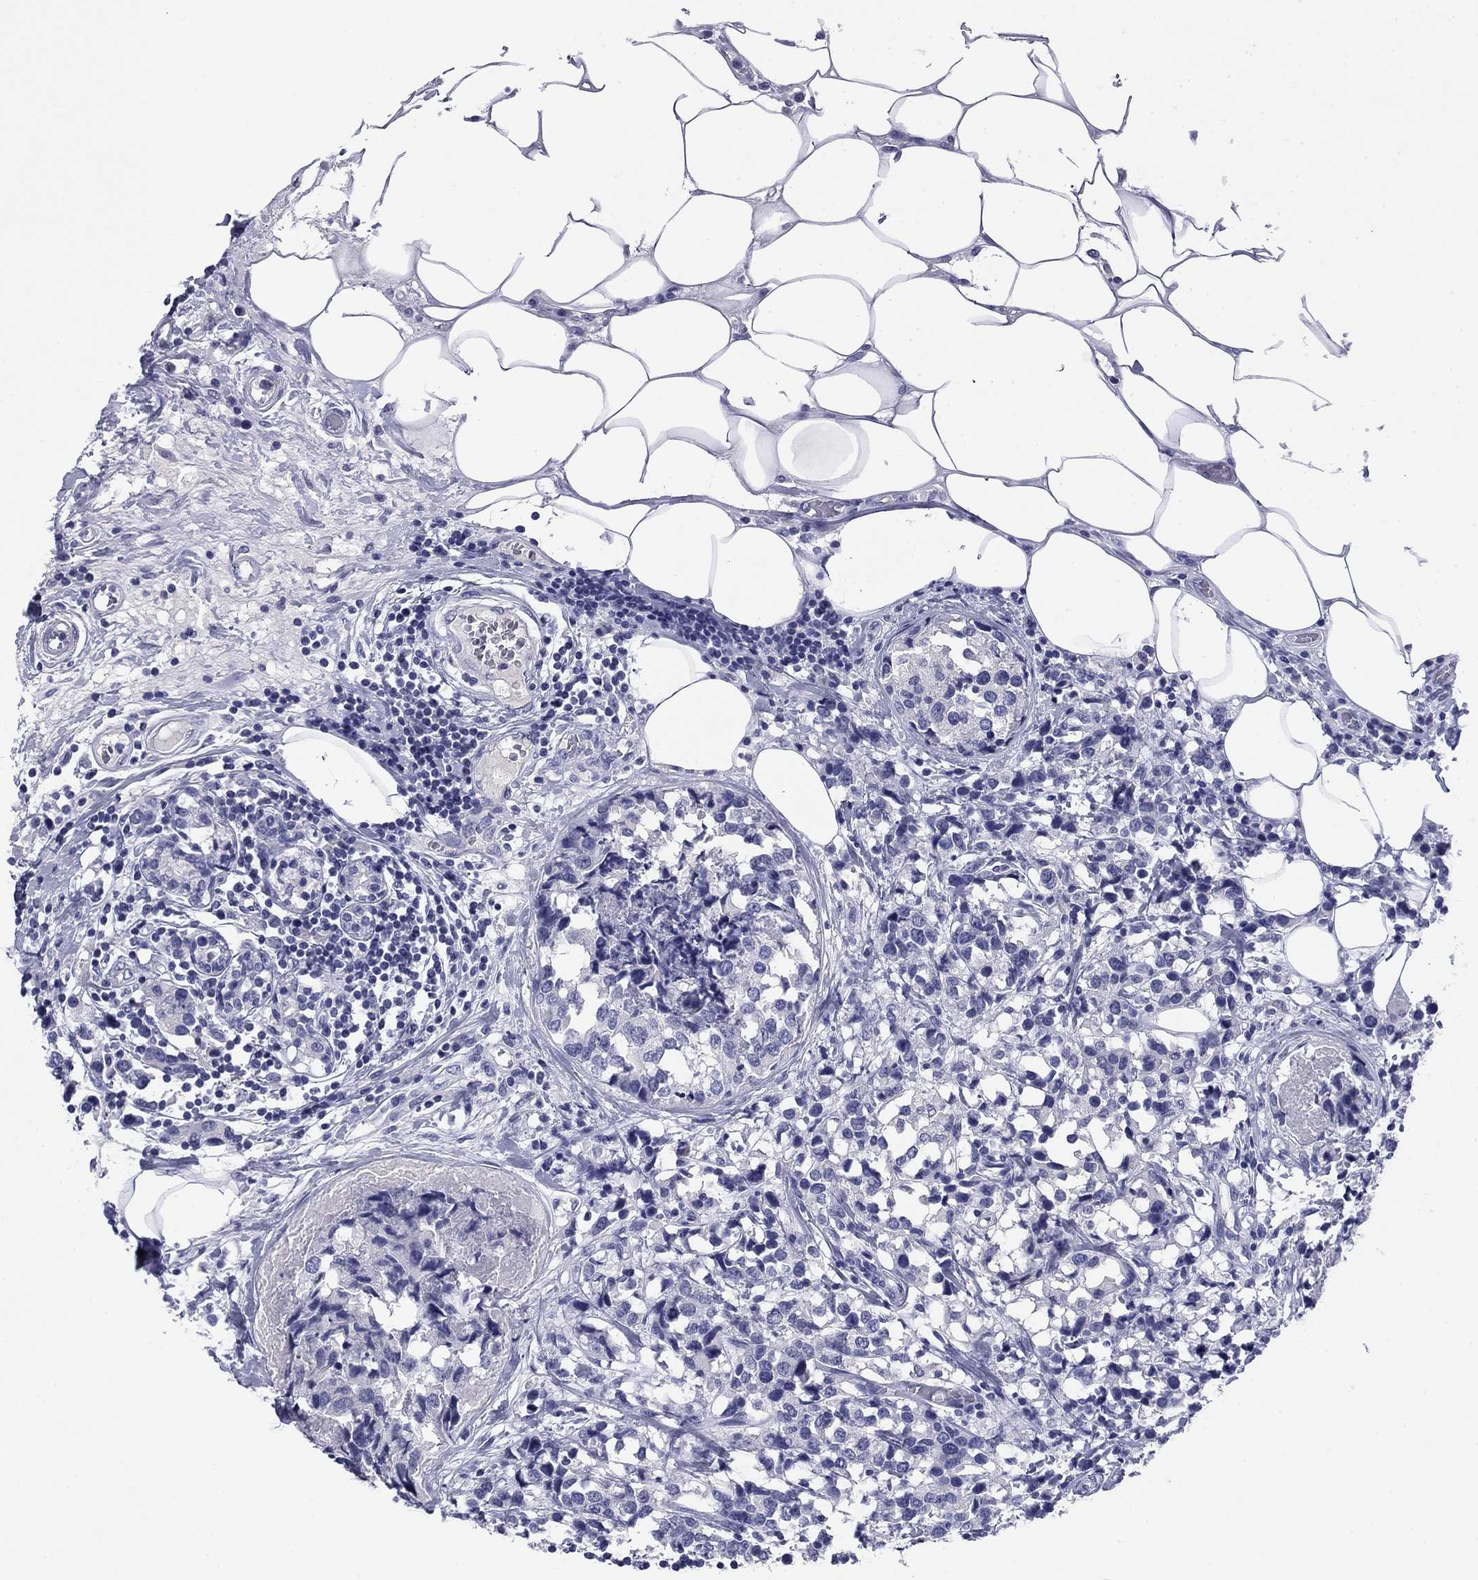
{"staining": {"intensity": "negative", "quantity": "none", "location": "none"}, "tissue": "breast cancer", "cell_type": "Tumor cells", "image_type": "cancer", "snomed": [{"axis": "morphology", "description": "Lobular carcinoma"}, {"axis": "topography", "description": "Breast"}], "caption": "Tumor cells show no significant protein expression in breast lobular carcinoma.", "gene": "ABCC2", "patient": {"sex": "female", "age": 59}}